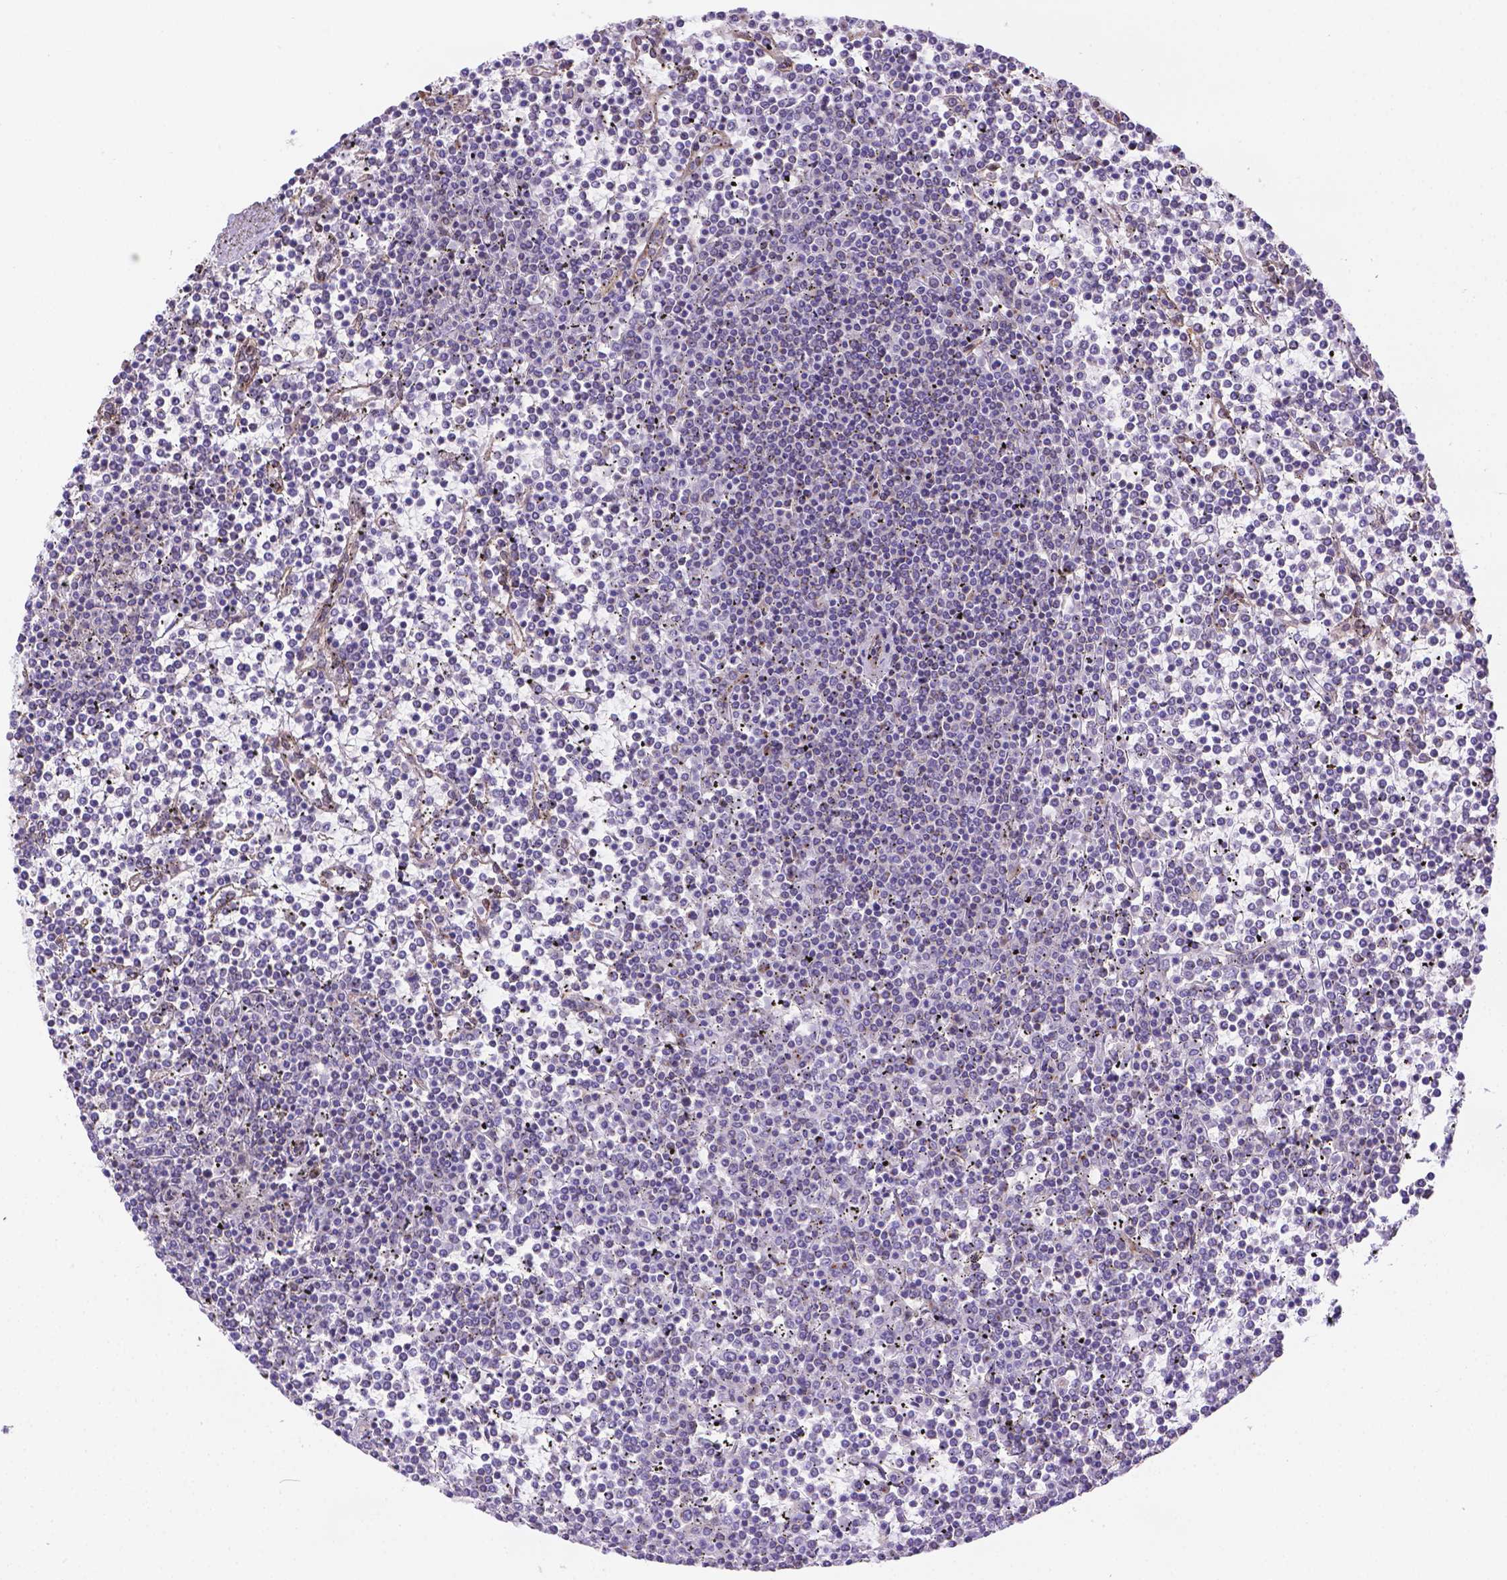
{"staining": {"intensity": "negative", "quantity": "none", "location": "none"}, "tissue": "lymphoma", "cell_type": "Tumor cells", "image_type": "cancer", "snomed": [{"axis": "morphology", "description": "Malignant lymphoma, non-Hodgkin's type, Low grade"}, {"axis": "topography", "description": "Spleen"}], "caption": "High power microscopy photomicrograph of an immunohistochemistry micrograph of lymphoma, revealing no significant positivity in tumor cells. (Stains: DAB IHC with hematoxylin counter stain, Microscopy: brightfield microscopy at high magnification).", "gene": "YAP1", "patient": {"sex": "female", "age": 19}}